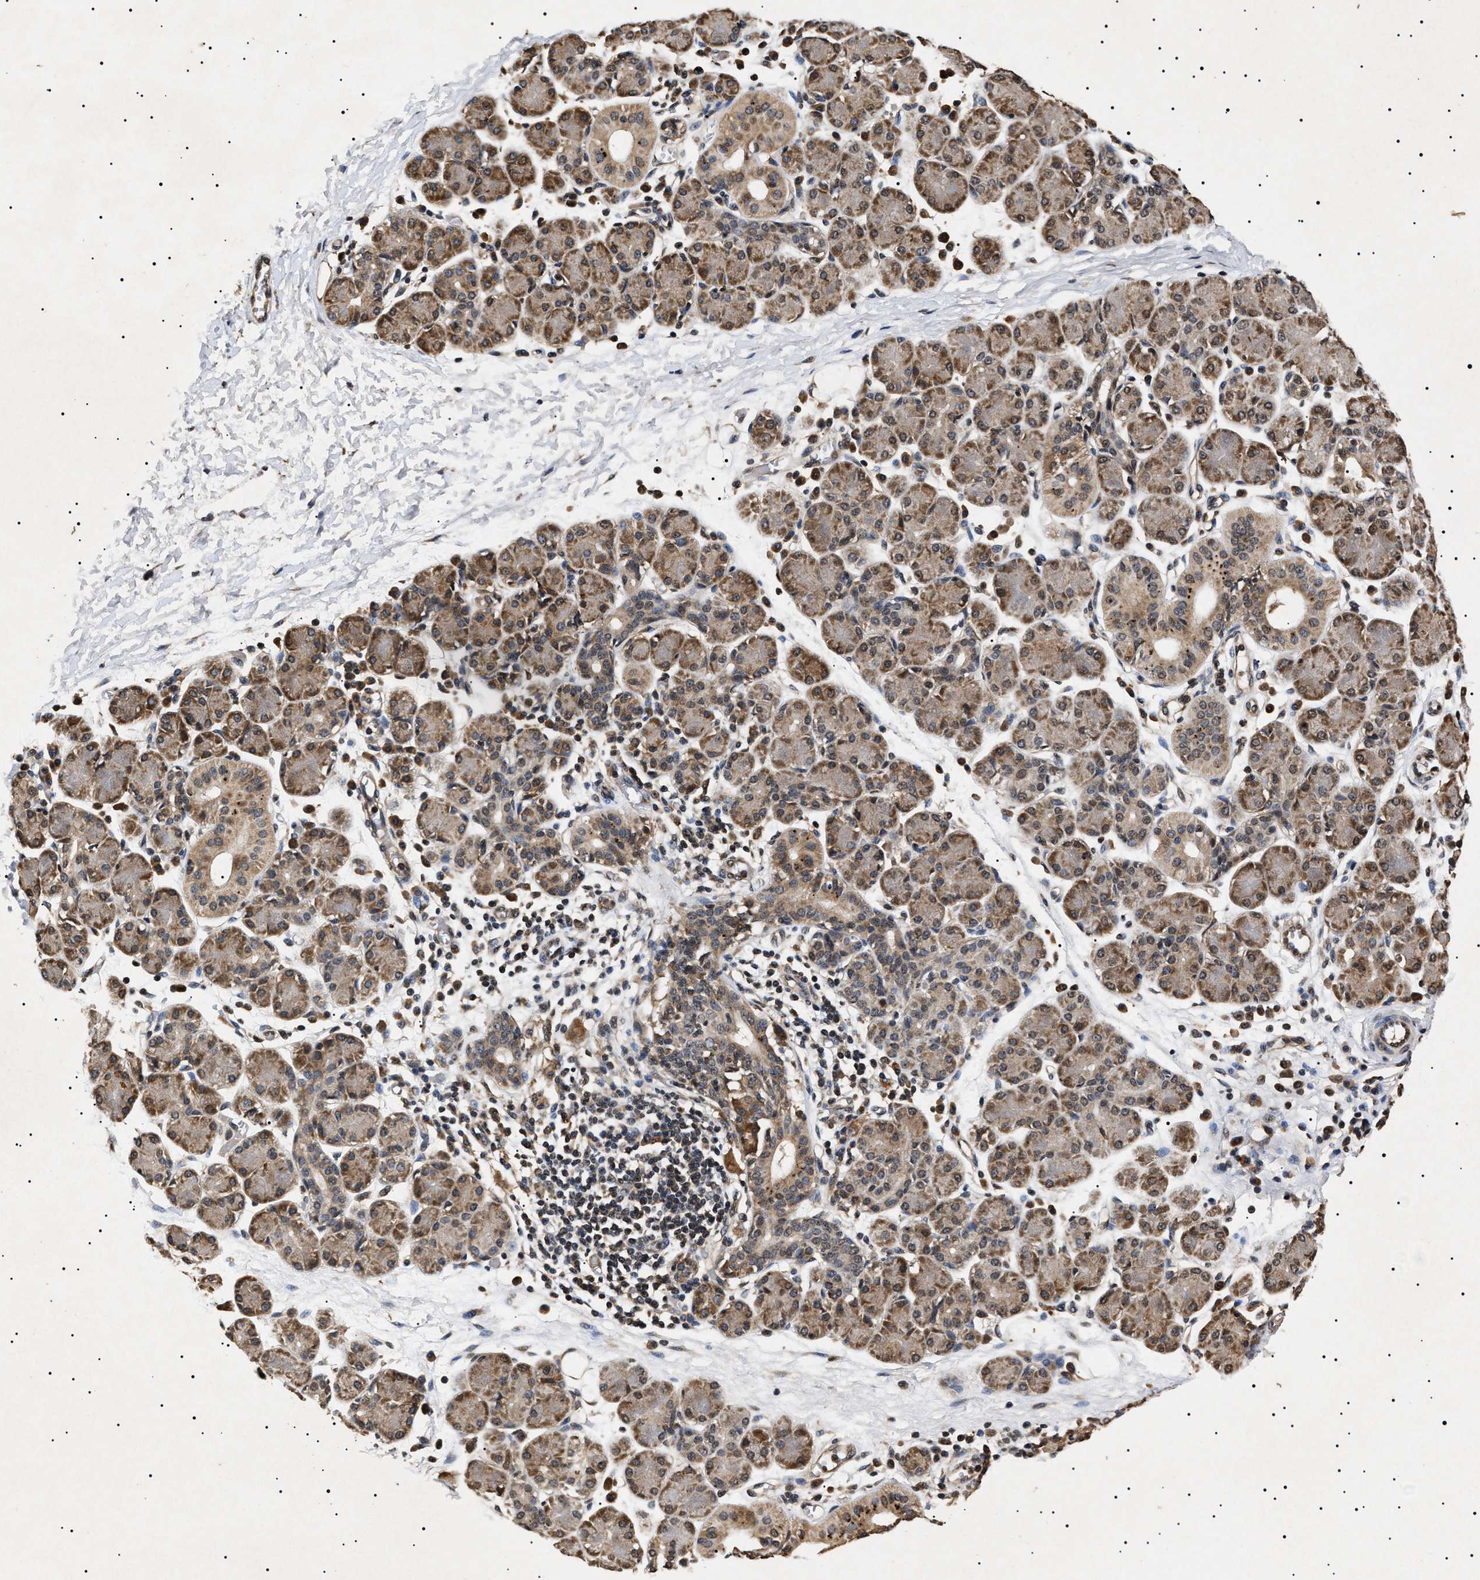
{"staining": {"intensity": "moderate", "quantity": ">75%", "location": "cytoplasmic/membranous"}, "tissue": "salivary gland", "cell_type": "Glandular cells", "image_type": "normal", "snomed": [{"axis": "morphology", "description": "Normal tissue, NOS"}, {"axis": "morphology", "description": "Inflammation, NOS"}, {"axis": "topography", "description": "Lymph node"}, {"axis": "topography", "description": "Salivary gland"}], "caption": "Protein staining of normal salivary gland shows moderate cytoplasmic/membranous expression in about >75% of glandular cells.", "gene": "KIF21A", "patient": {"sex": "male", "age": 3}}